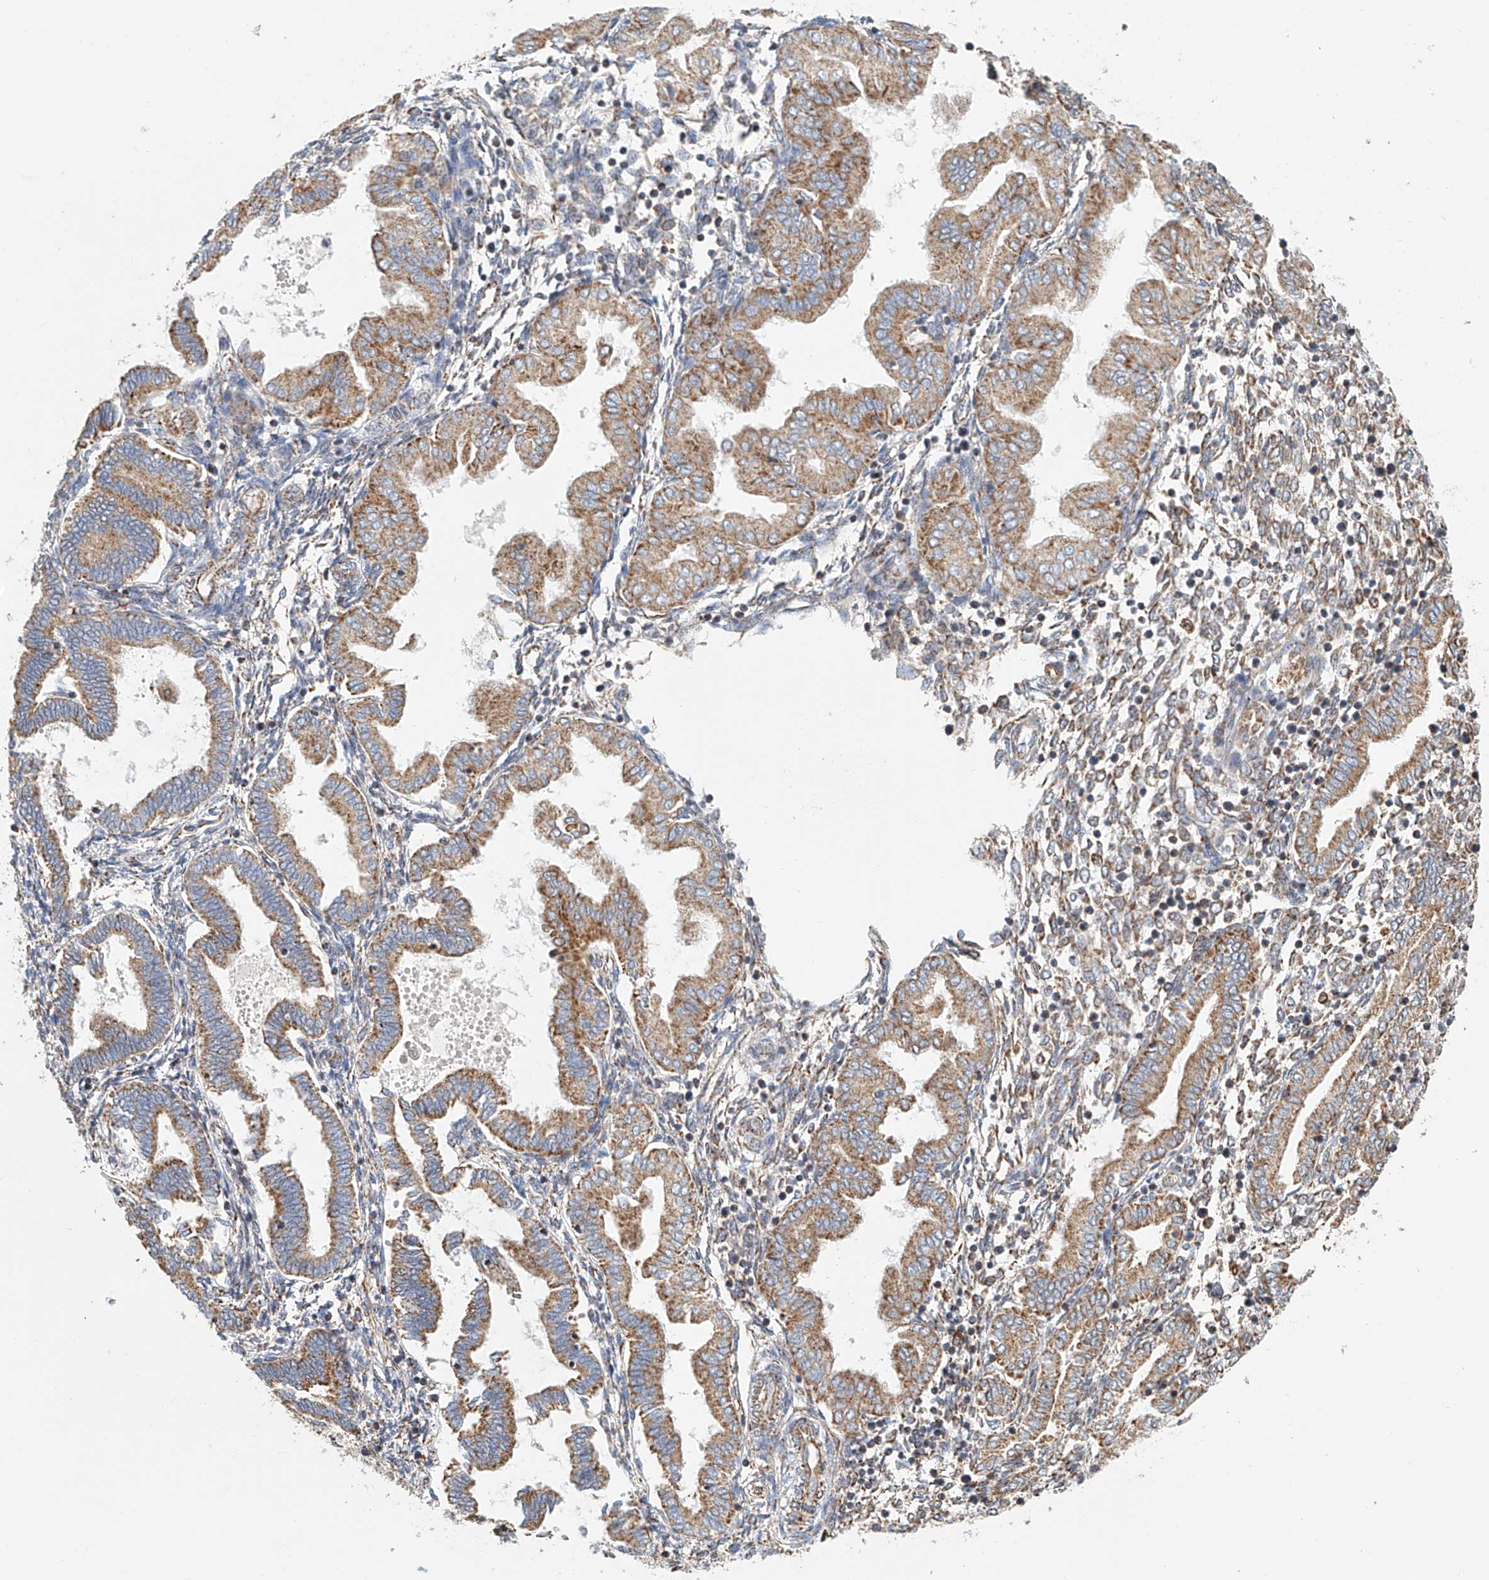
{"staining": {"intensity": "weak", "quantity": "25%-75%", "location": "cytoplasmic/membranous"}, "tissue": "endometrium", "cell_type": "Cells in endometrial stroma", "image_type": "normal", "snomed": [{"axis": "morphology", "description": "Normal tissue, NOS"}, {"axis": "topography", "description": "Endometrium"}], "caption": "Immunohistochemistry (DAB) staining of benign human endometrium demonstrates weak cytoplasmic/membranous protein expression in about 25%-75% of cells in endometrial stroma.", "gene": "MCL1", "patient": {"sex": "female", "age": 53}}